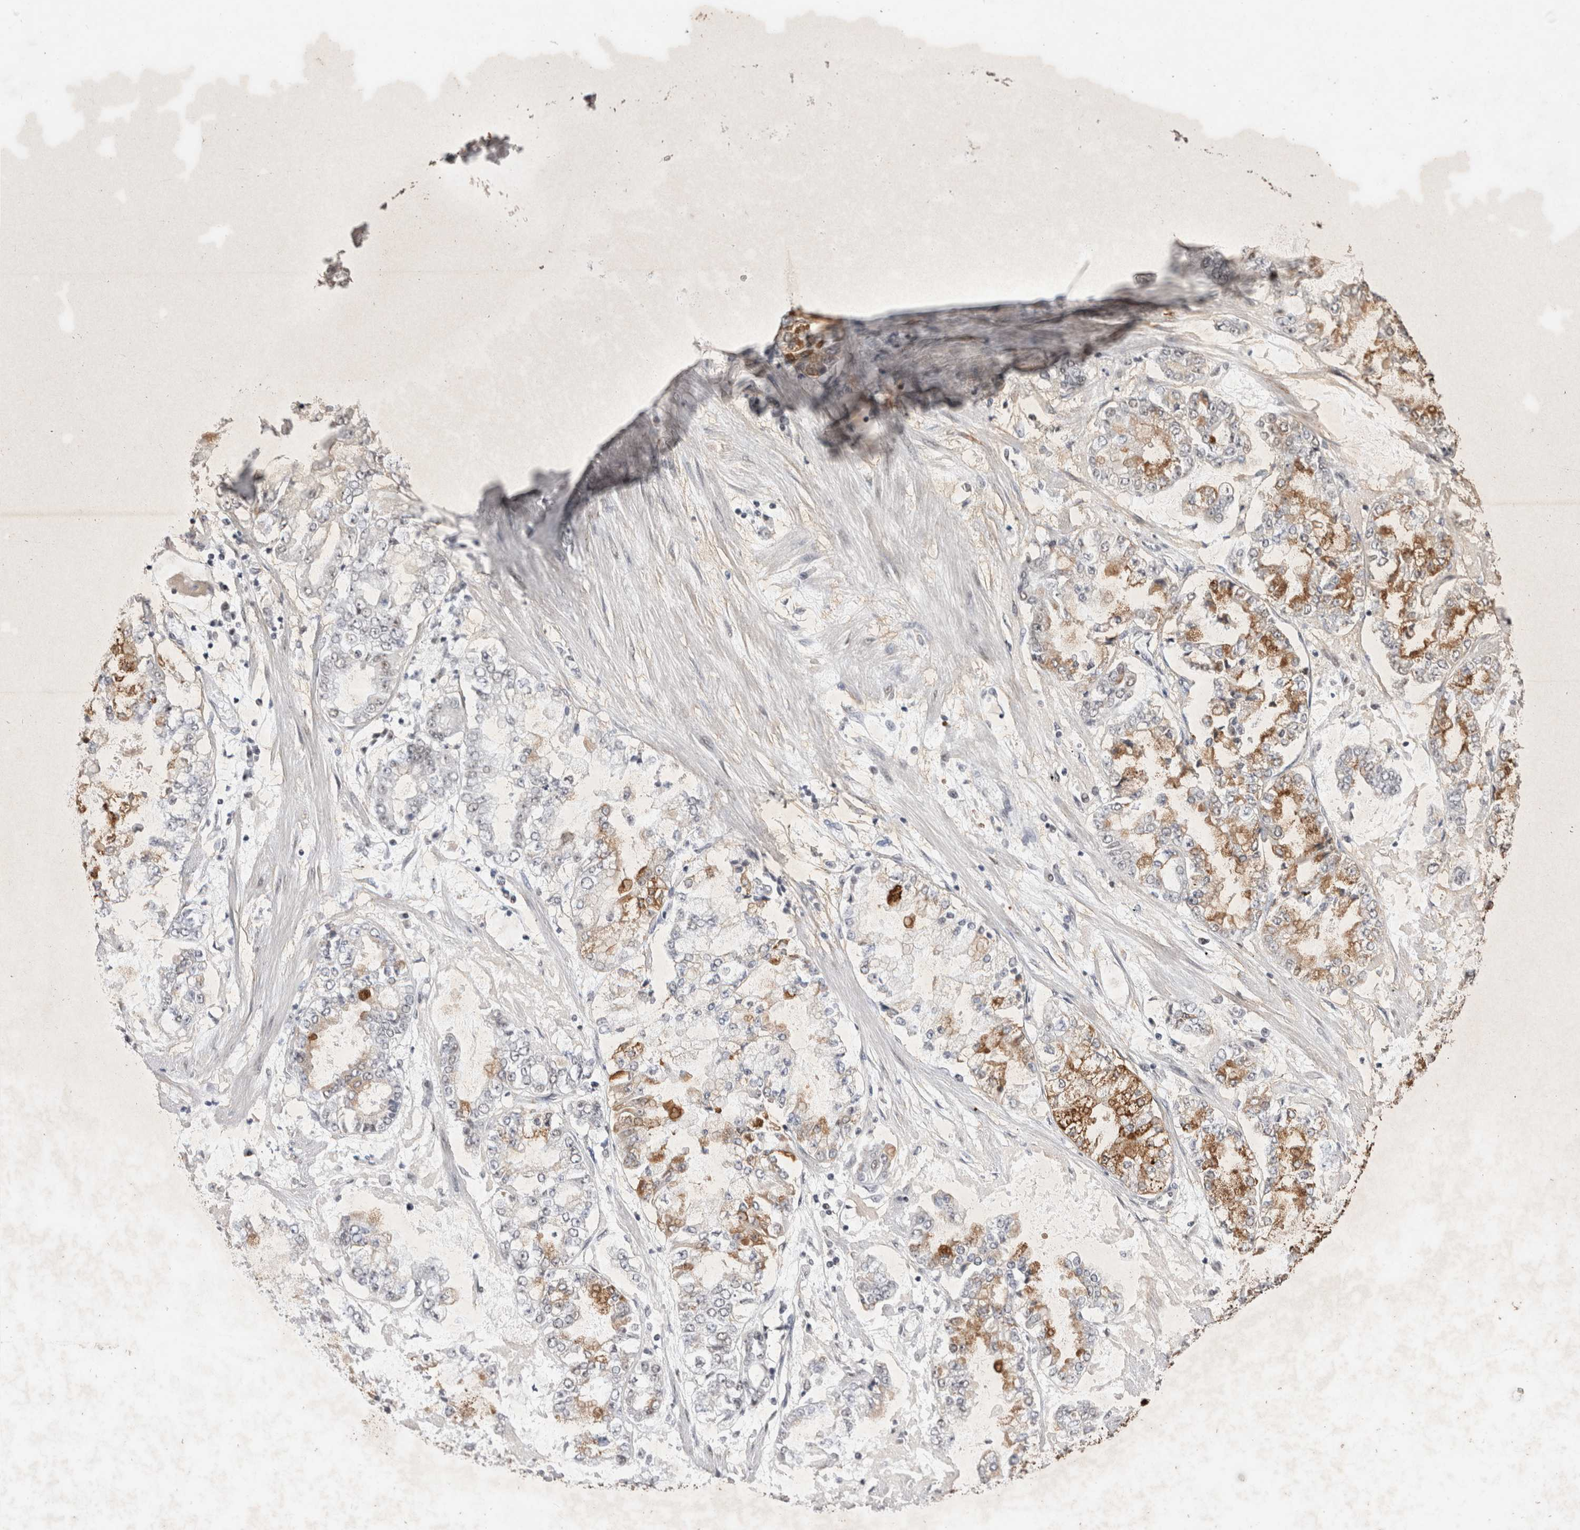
{"staining": {"intensity": "moderate", "quantity": "25%-75%", "location": "cytoplasmic/membranous"}, "tissue": "stomach cancer", "cell_type": "Tumor cells", "image_type": "cancer", "snomed": [{"axis": "morphology", "description": "Adenocarcinoma, NOS"}, {"axis": "topography", "description": "Stomach"}], "caption": "DAB immunohistochemical staining of human stomach cancer (adenocarcinoma) displays moderate cytoplasmic/membranous protein staining in approximately 25%-75% of tumor cells. (IHC, brightfield microscopy, high magnification).", "gene": "RBM6", "patient": {"sex": "male", "age": 76}}